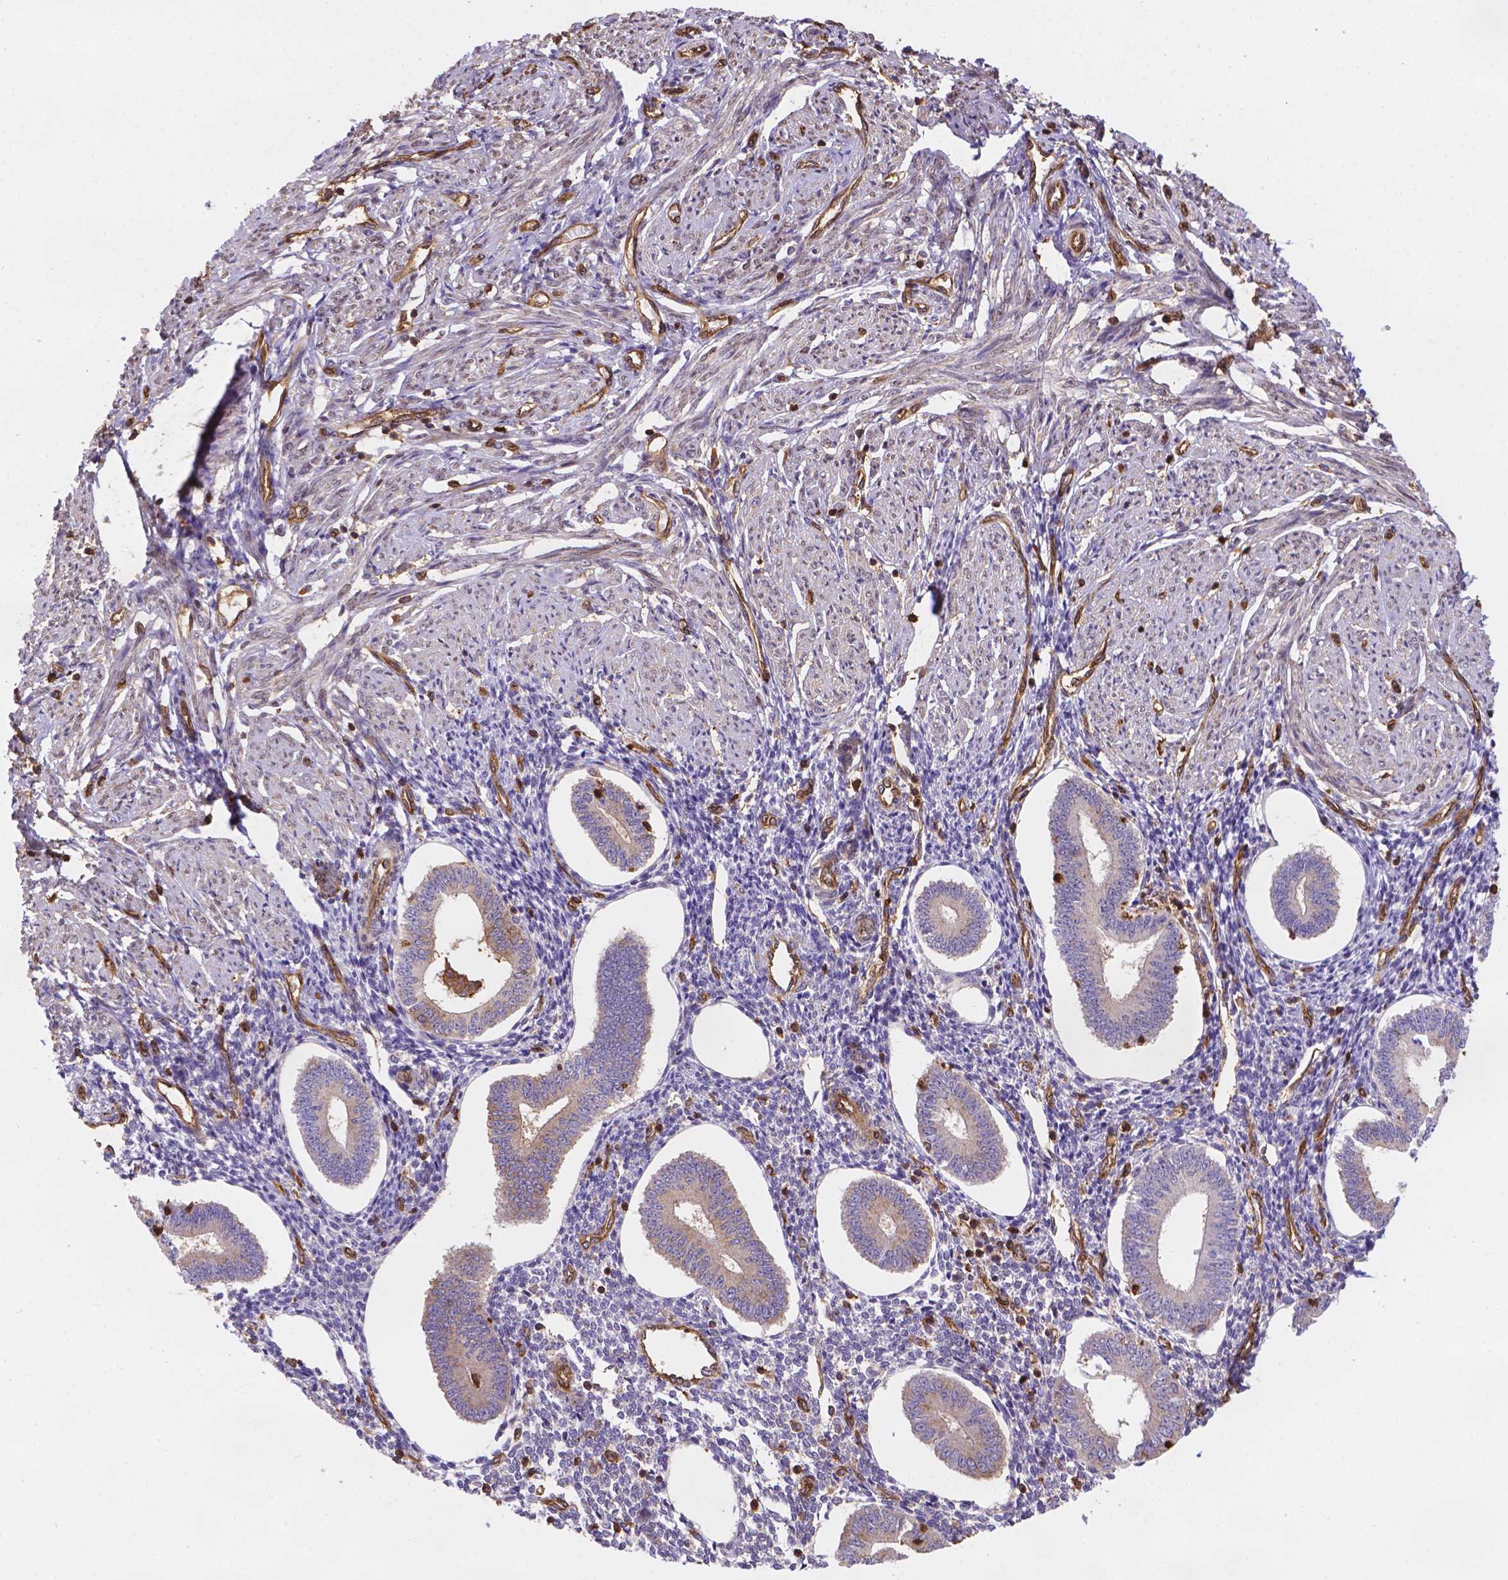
{"staining": {"intensity": "negative", "quantity": "none", "location": "none"}, "tissue": "endometrium", "cell_type": "Cells in endometrial stroma", "image_type": "normal", "snomed": [{"axis": "morphology", "description": "Normal tissue, NOS"}, {"axis": "topography", "description": "Endometrium"}], "caption": "Endometrium stained for a protein using immunohistochemistry demonstrates no staining cells in endometrial stroma.", "gene": "DMWD", "patient": {"sex": "female", "age": 40}}